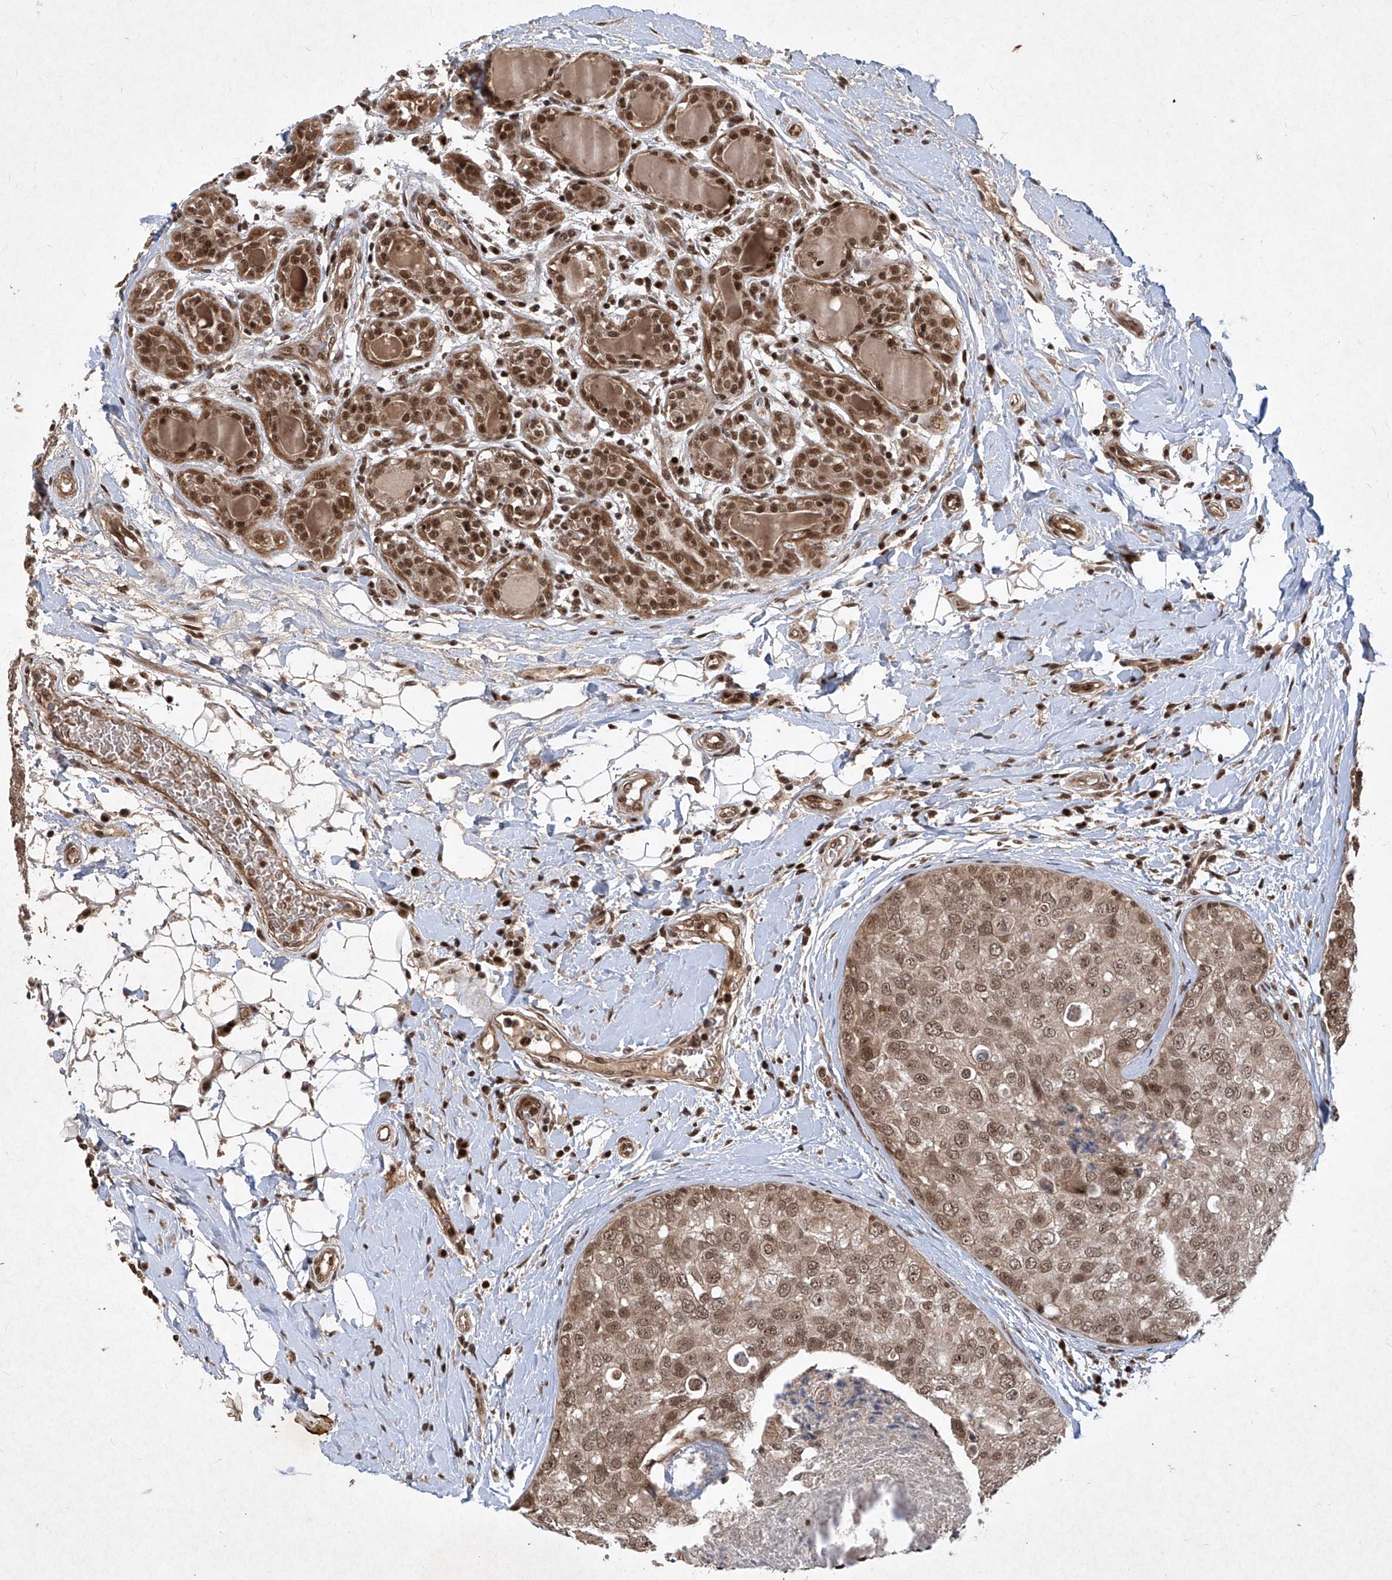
{"staining": {"intensity": "moderate", "quantity": ">75%", "location": "cytoplasmic/membranous,nuclear"}, "tissue": "breast cancer", "cell_type": "Tumor cells", "image_type": "cancer", "snomed": [{"axis": "morphology", "description": "Duct carcinoma"}, {"axis": "topography", "description": "Breast"}], "caption": "Breast cancer (infiltrating ductal carcinoma) stained with a protein marker exhibits moderate staining in tumor cells.", "gene": "IRF2", "patient": {"sex": "female", "age": 27}}